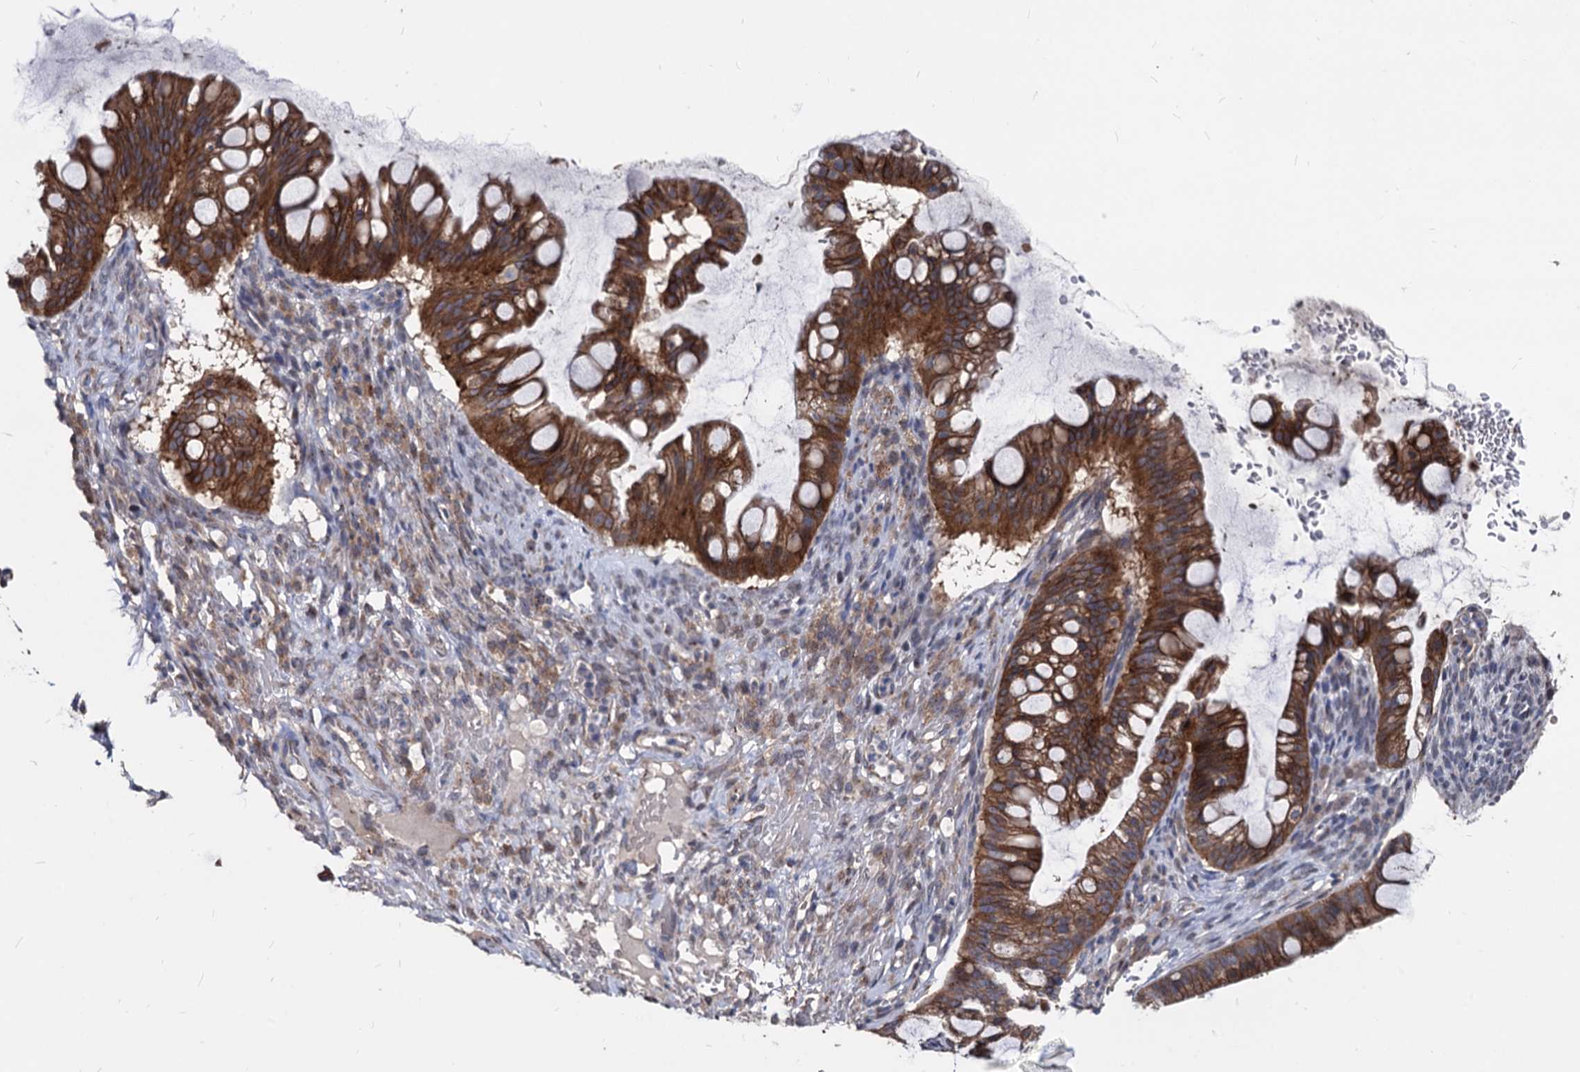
{"staining": {"intensity": "strong", "quantity": ">75%", "location": "cytoplasmic/membranous"}, "tissue": "ovarian cancer", "cell_type": "Tumor cells", "image_type": "cancer", "snomed": [{"axis": "morphology", "description": "Cystadenocarcinoma, mucinous, NOS"}, {"axis": "topography", "description": "Ovary"}], "caption": "Immunohistochemistry (IHC) staining of ovarian cancer (mucinous cystadenocarcinoma), which reveals high levels of strong cytoplasmic/membranous expression in approximately >75% of tumor cells indicating strong cytoplasmic/membranous protein staining. The staining was performed using DAB (3,3'-diaminobenzidine) (brown) for protein detection and nuclei were counterstained in hematoxylin (blue).", "gene": "SMAGP", "patient": {"sex": "female", "age": 73}}